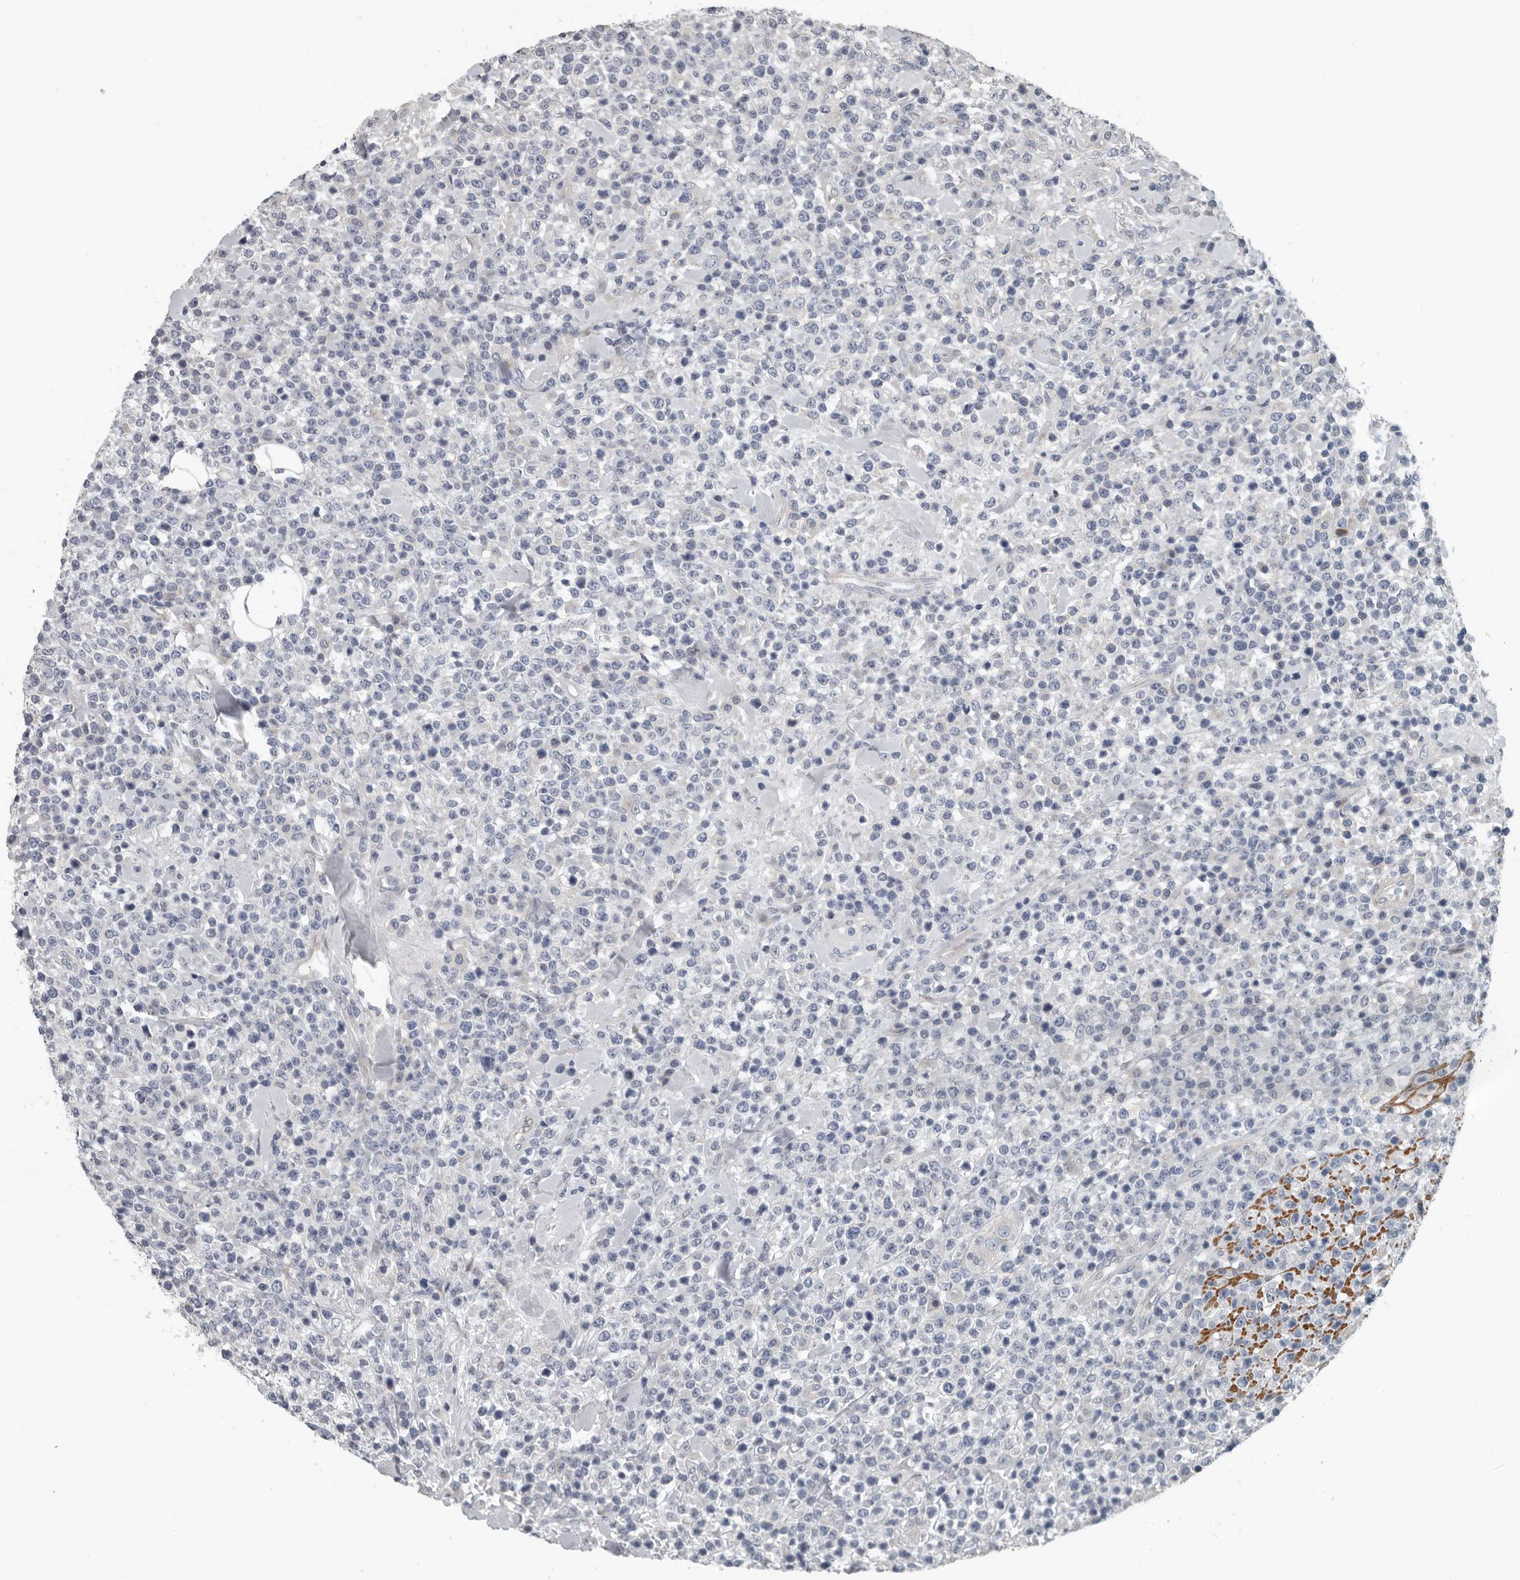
{"staining": {"intensity": "negative", "quantity": "none", "location": "none"}, "tissue": "lymphoma", "cell_type": "Tumor cells", "image_type": "cancer", "snomed": [{"axis": "morphology", "description": "Malignant lymphoma, non-Hodgkin's type, High grade"}, {"axis": "topography", "description": "Colon"}], "caption": "Tumor cells show no significant protein positivity in high-grade malignant lymphoma, non-Hodgkin's type.", "gene": "DPY19L4", "patient": {"sex": "female", "age": 53}}